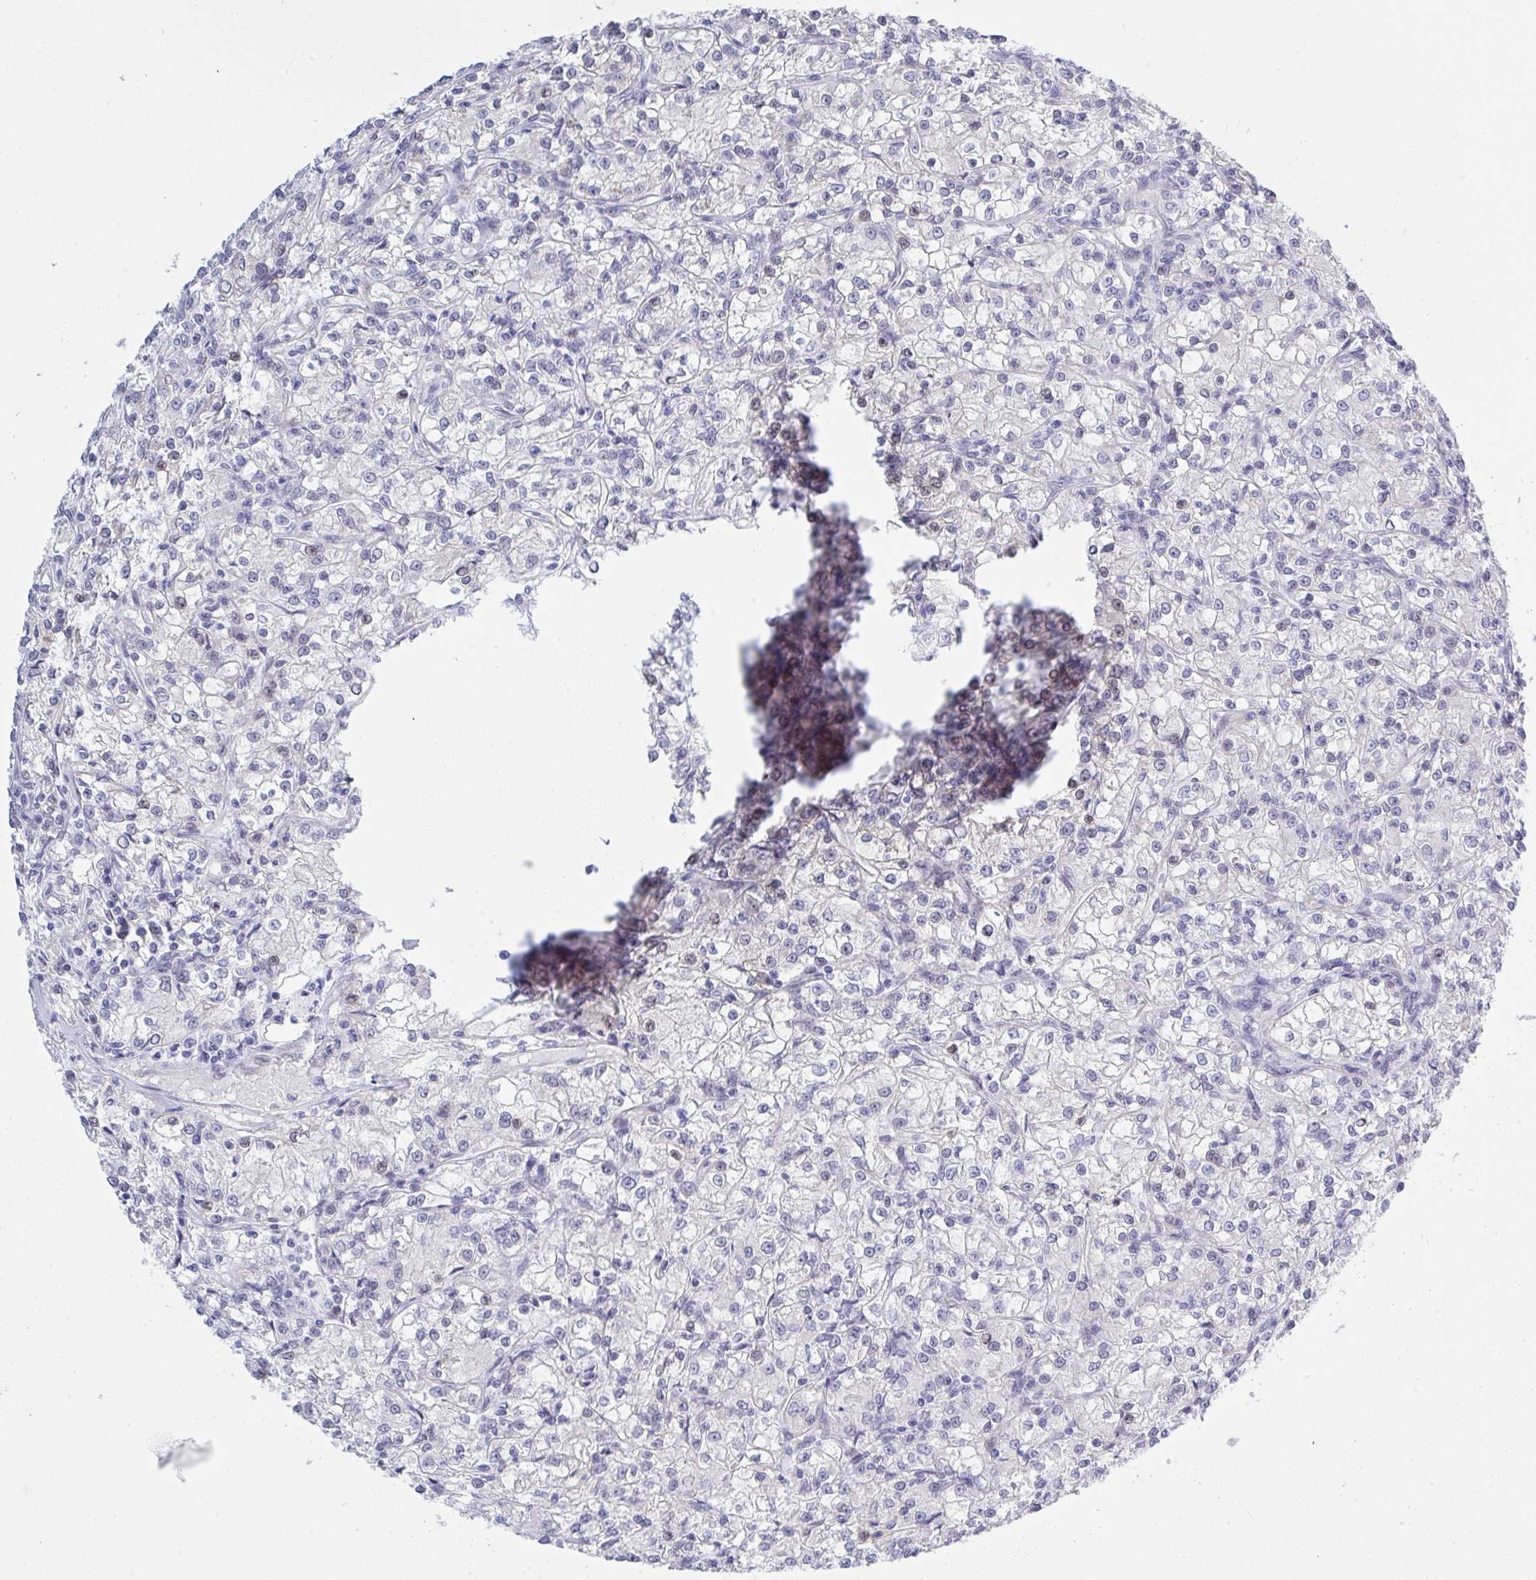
{"staining": {"intensity": "negative", "quantity": "none", "location": "none"}, "tissue": "renal cancer", "cell_type": "Tumor cells", "image_type": "cancer", "snomed": [{"axis": "morphology", "description": "Adenocarcinoma, NOS"}, {"axis": "topography", "description": "Kidney"}], "caption": "There is no significant expression in tumor cells of adenocarcinoma (renal).", "gene": "MFSD4A", "patient": {"sex": "female", "age": 59}}